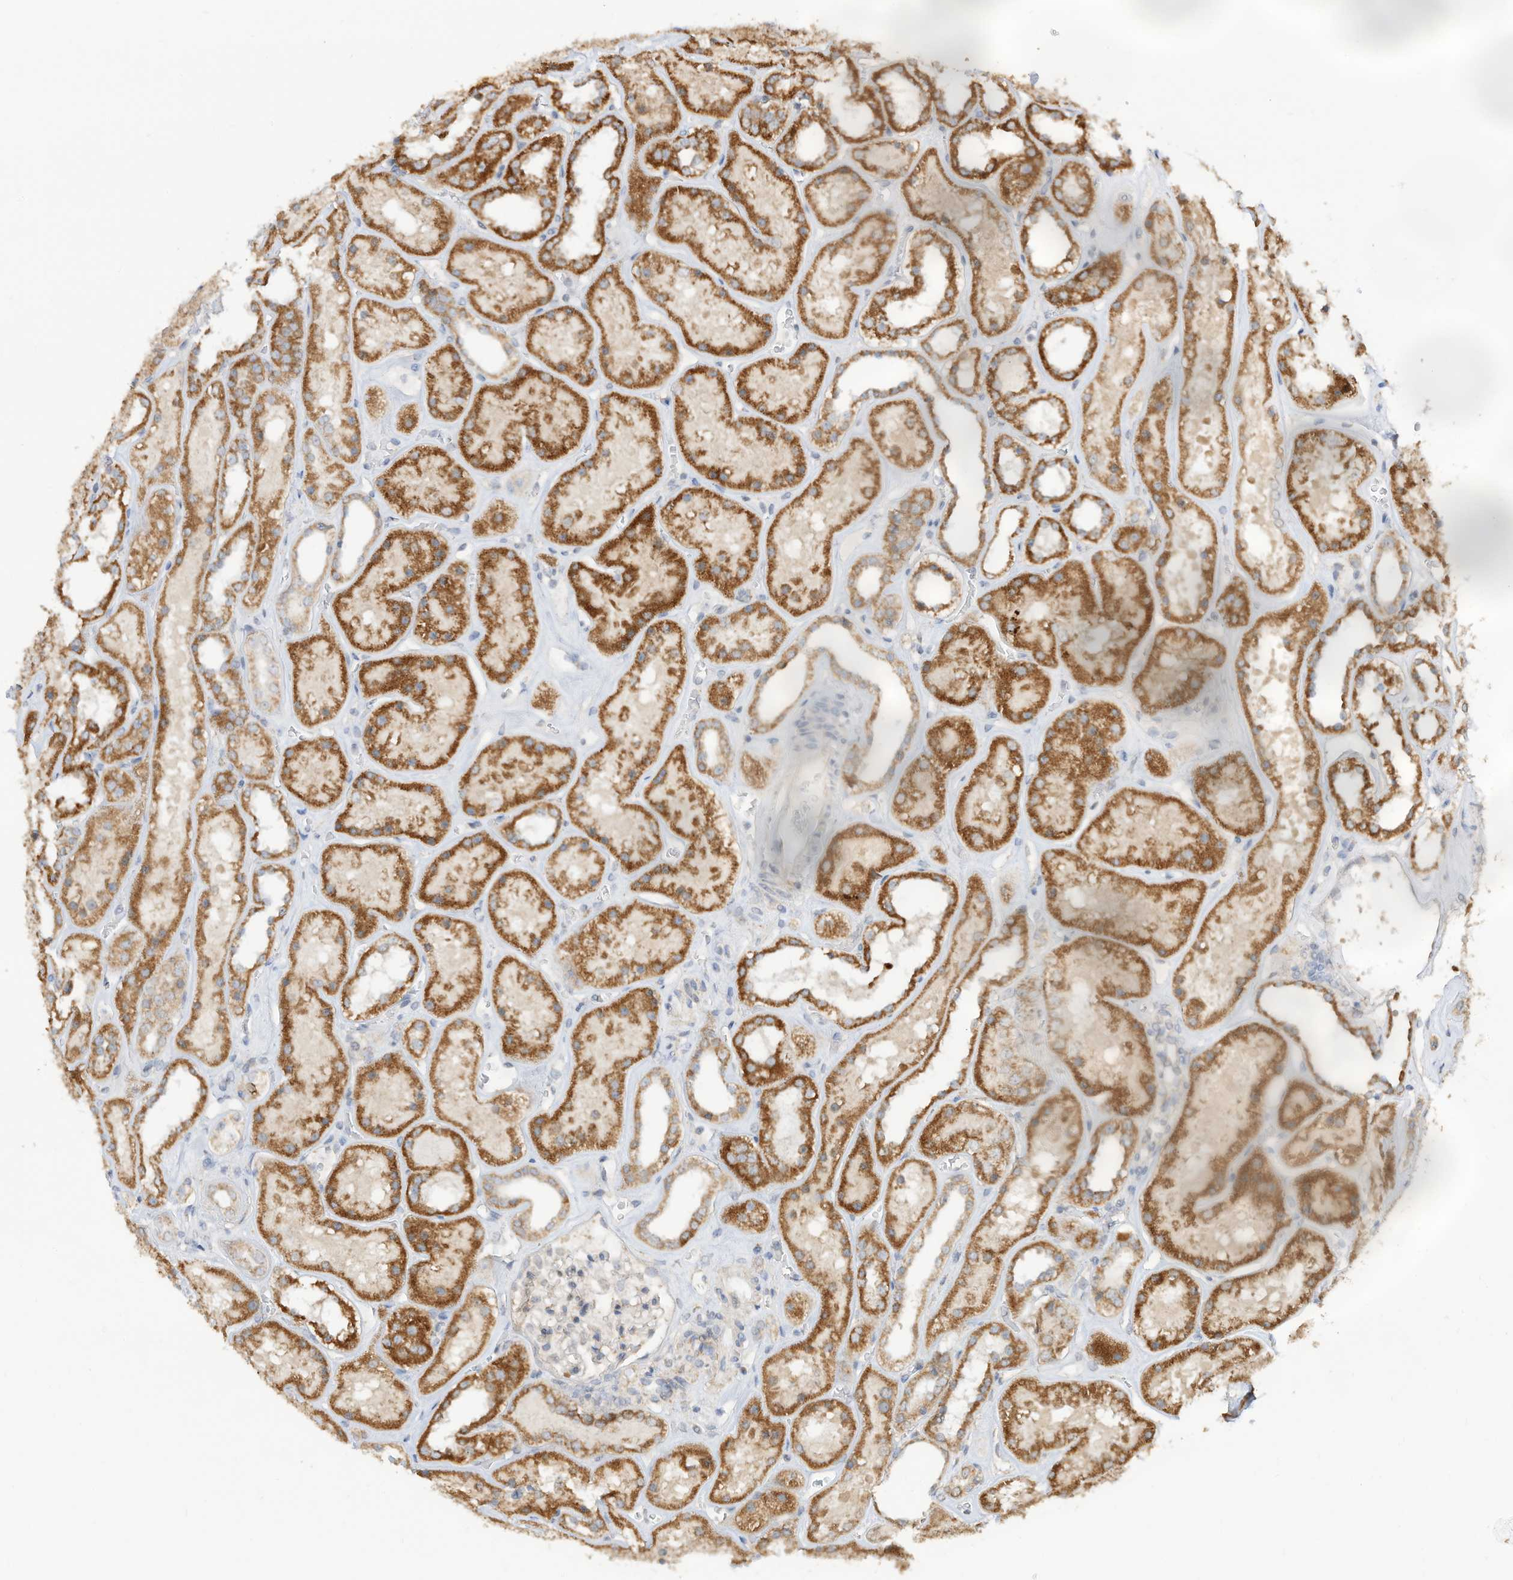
{"staining": {"intensity": "negative", "quantity": "none", "location": "none"}, "tissue": "kidney", "cell_type": "Cells in glomeruli", "image_type": "normal", "snomed": [{"axis": "morphology", "description": "Normal tissue, NOS"}, {"axis": "topography", "description": "Kidney"}], "caption": "There is no significant staining in cells in glomeruli of kidney. (Immunohistochemistry (ihc), brightfield microscopy, high magnification).", "gene": "CAGE1", "patient": {"sex": "female", "age": 41}}